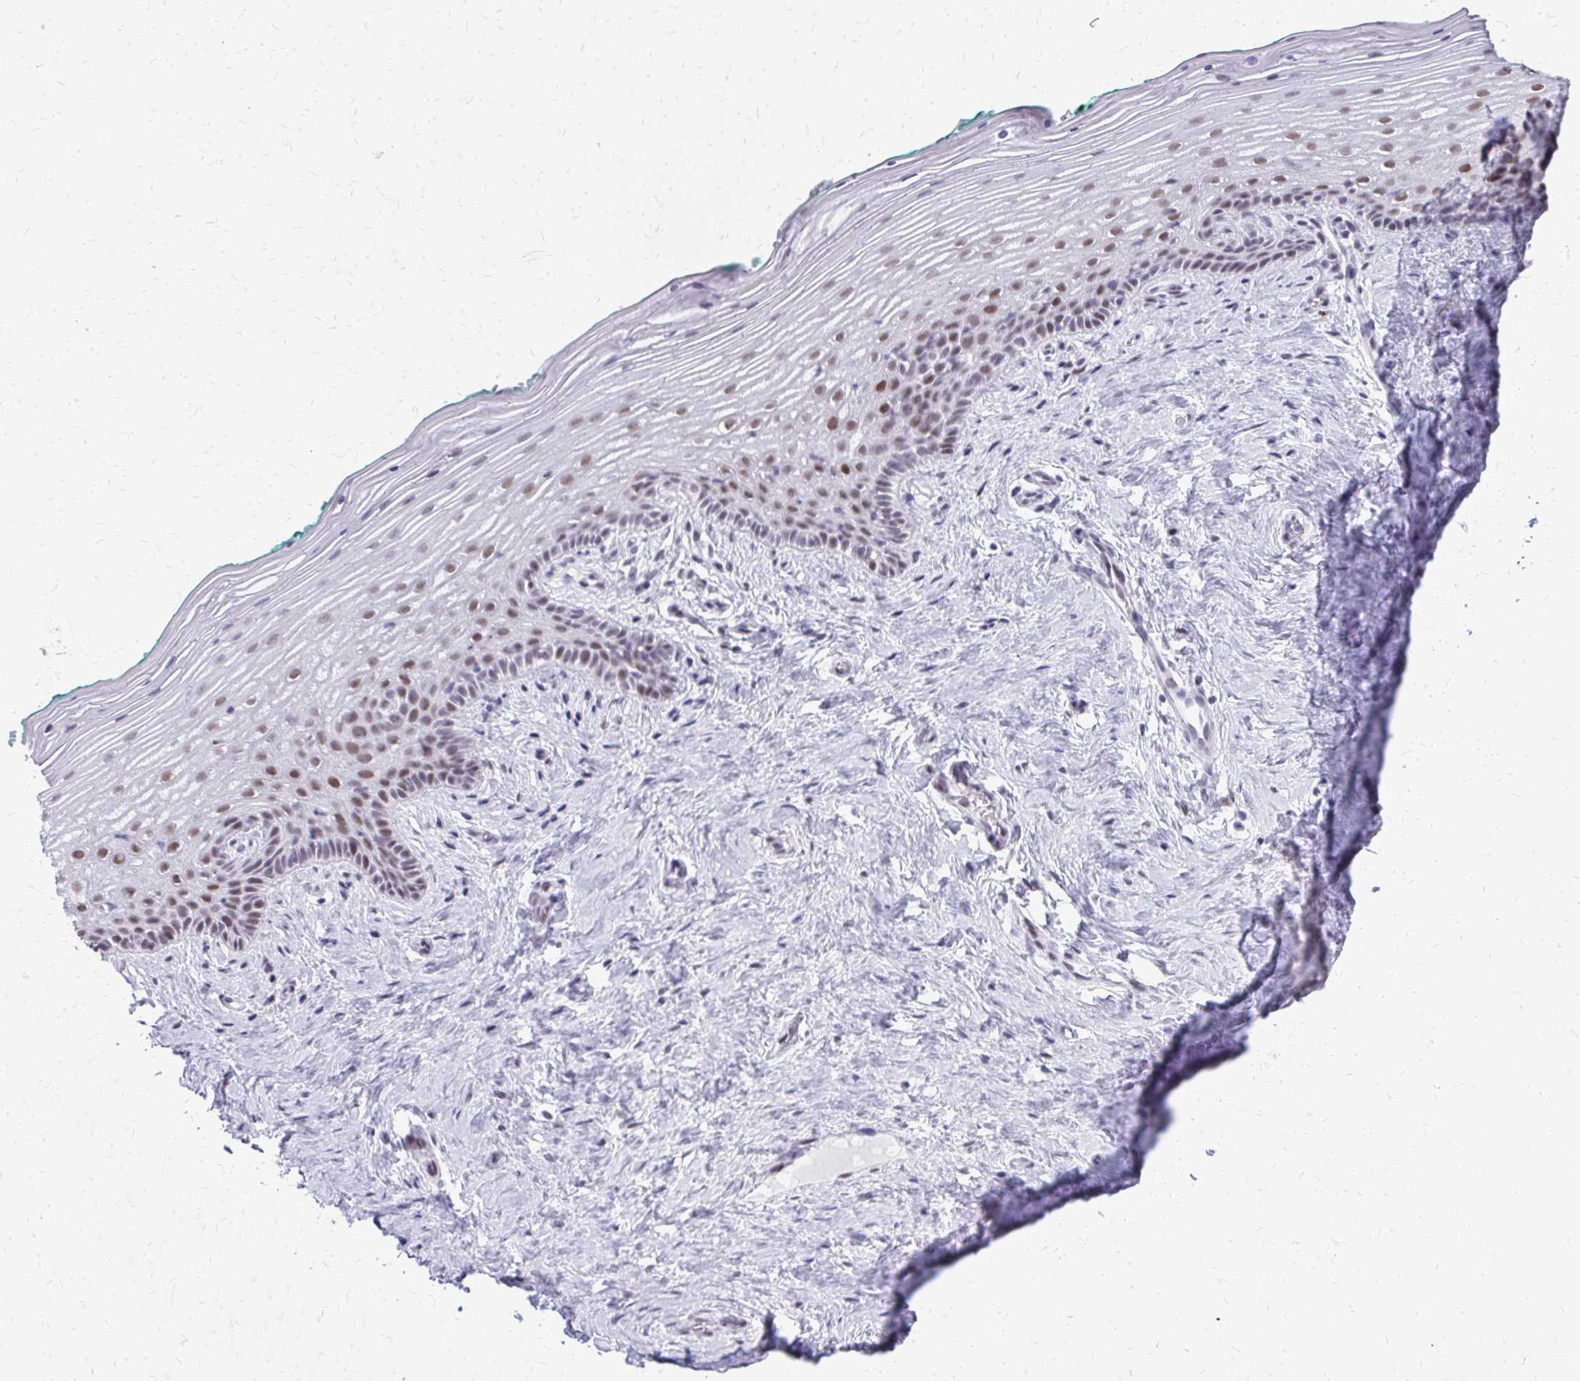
{"staining": {"intensity": "moderate", "quantity": "25%-75%", "location": "nuclear"}, "tissue": "vagina", "cell_type": "Squamous epithelial cells", "image_type": "normal", "snomed": [{"axis": "morphology", "description": "Normal tissue, NOS"}, {"axis": "topography", "description": "Vagina"}], "caption": "A histopathology image showing moderate nuclear staining in about 25%-75% of squamous epithelial cells in benign vagina, as visualized by brown immunohistochemical staining.", "gene": "SS18", "patient": {"sex": "female", "age": 45}}